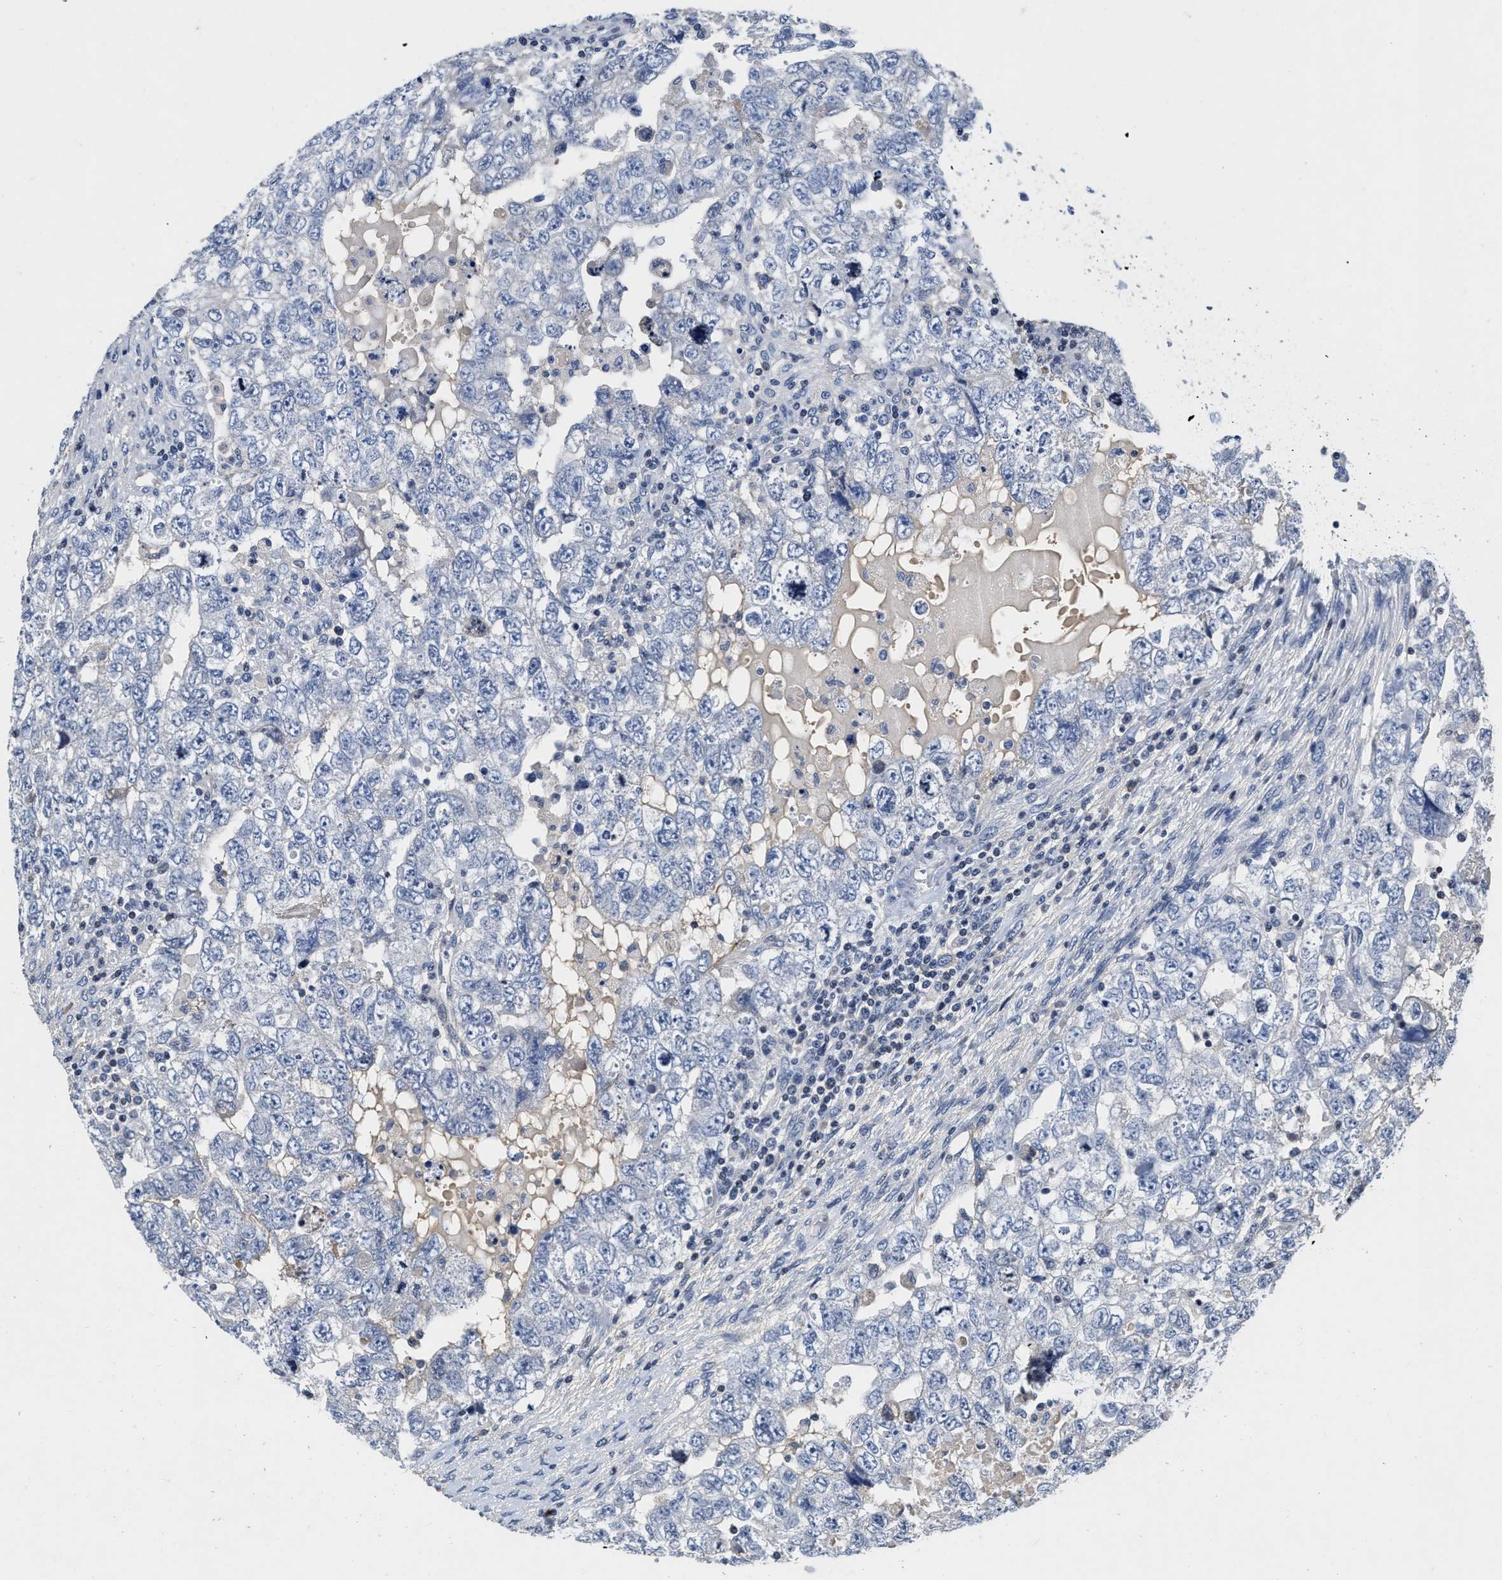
{"staining": {"intensity": "negative", "quantity": "none", "location": "none"}, "tissue": "testis cancer", "cell_type": "Tumor cells", "image_type": "cancer", "snomed": [{"axis": "morphology", "description": "Carcinoma, Embryonal, NOS"}, {"axis": "topography", "description": "Testis"}], "caption": "Tumor cells are negative for protein expression in human testis cancer.", "gene": "FBLN2", "patient": {"sex": "male", "age": 36}}